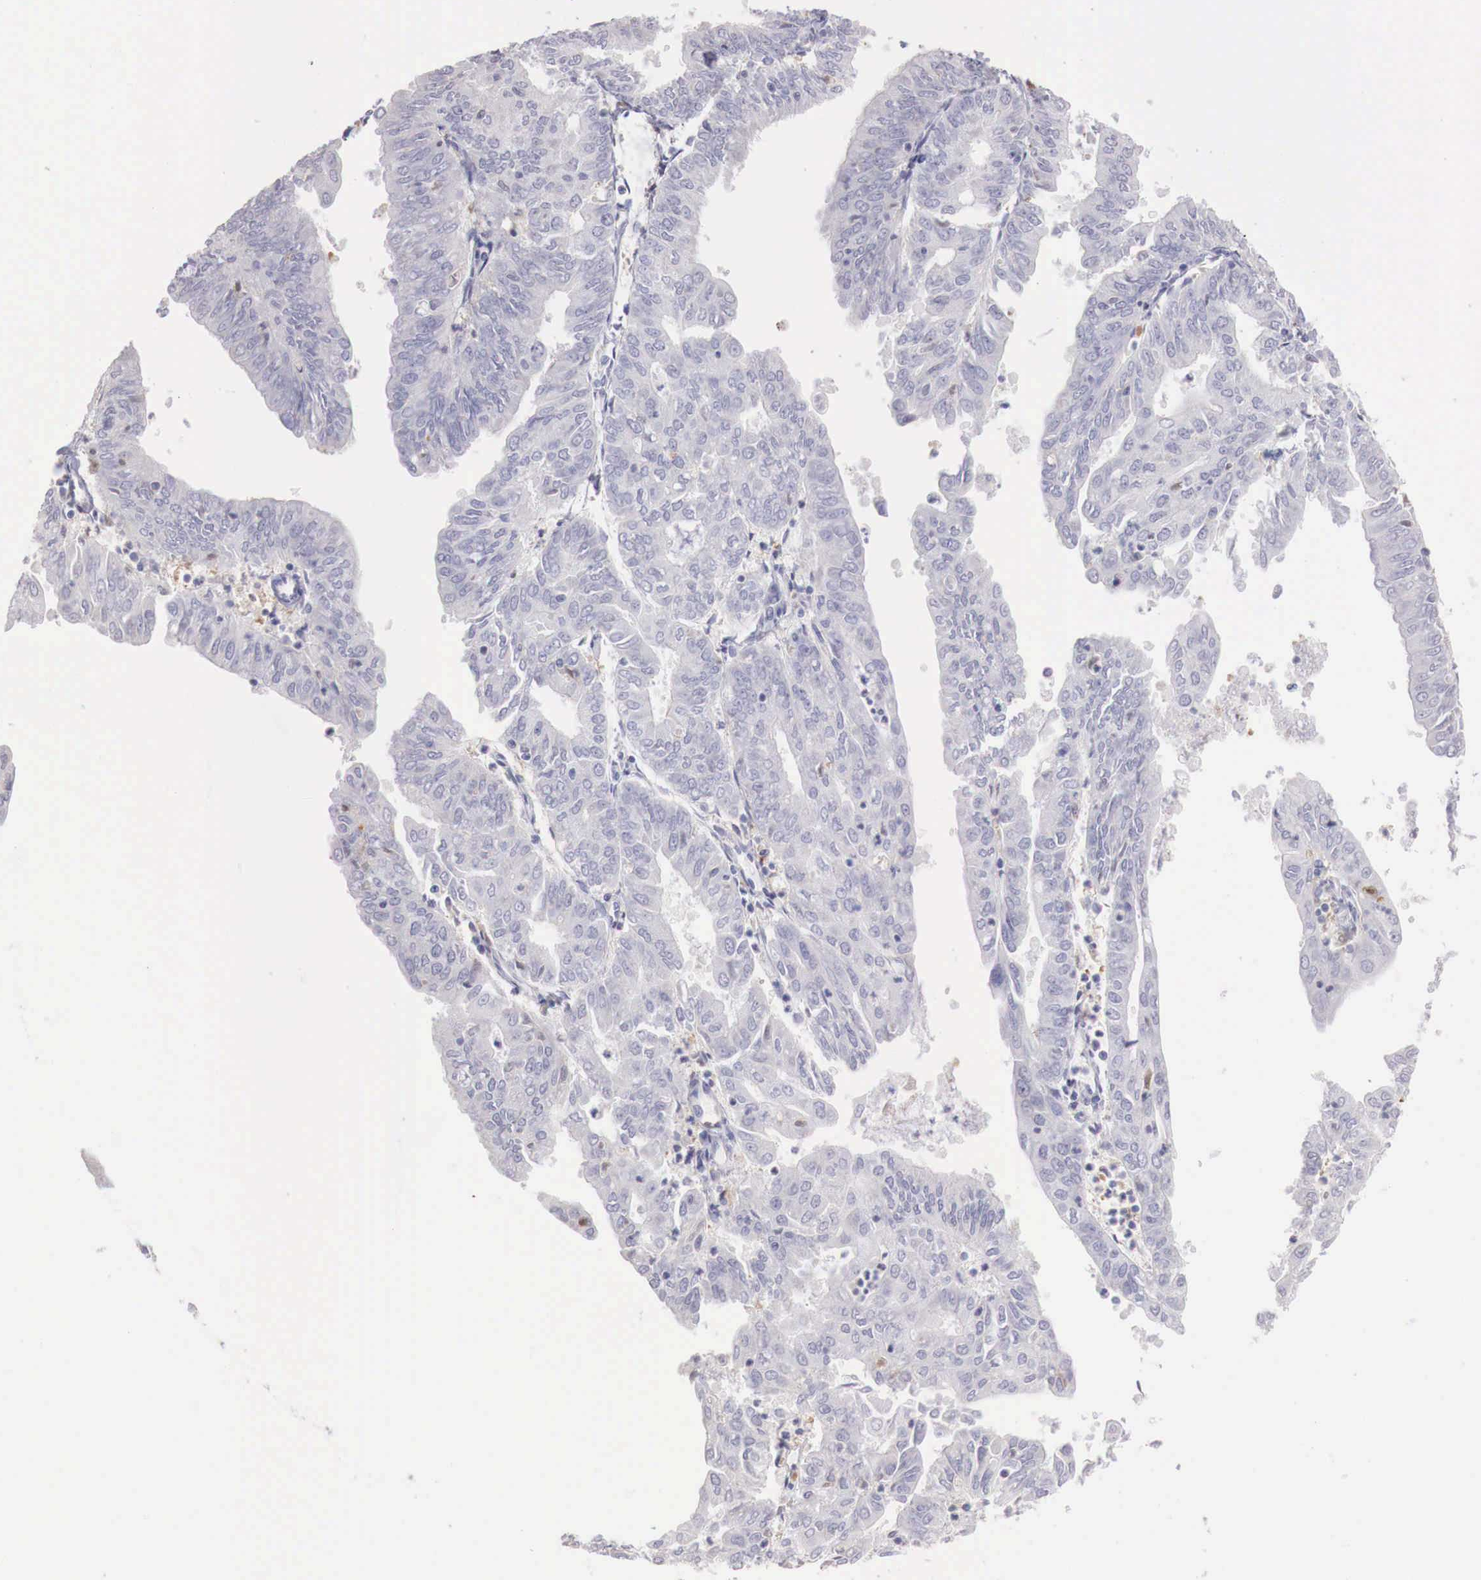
{"staining": {"intensity": "negative", "quantity": "none", "location": "none"}, "tissue": "endometrial cancer", "cell_type": "Tumor cells", "image_type": "cancer", "snomed": [{"axis": "morphology", "description": "Adenocarcinoma, NOS"}, {"axis": "topography", "description": "Endometrium"}], "caption": "Endometrial cancer (adenocarcinoma) was stained to show a protein in brown. There is no significant expression in tumor cells.", "gene": "RENBP", "patient": {"sex": "female", "age": 79}}